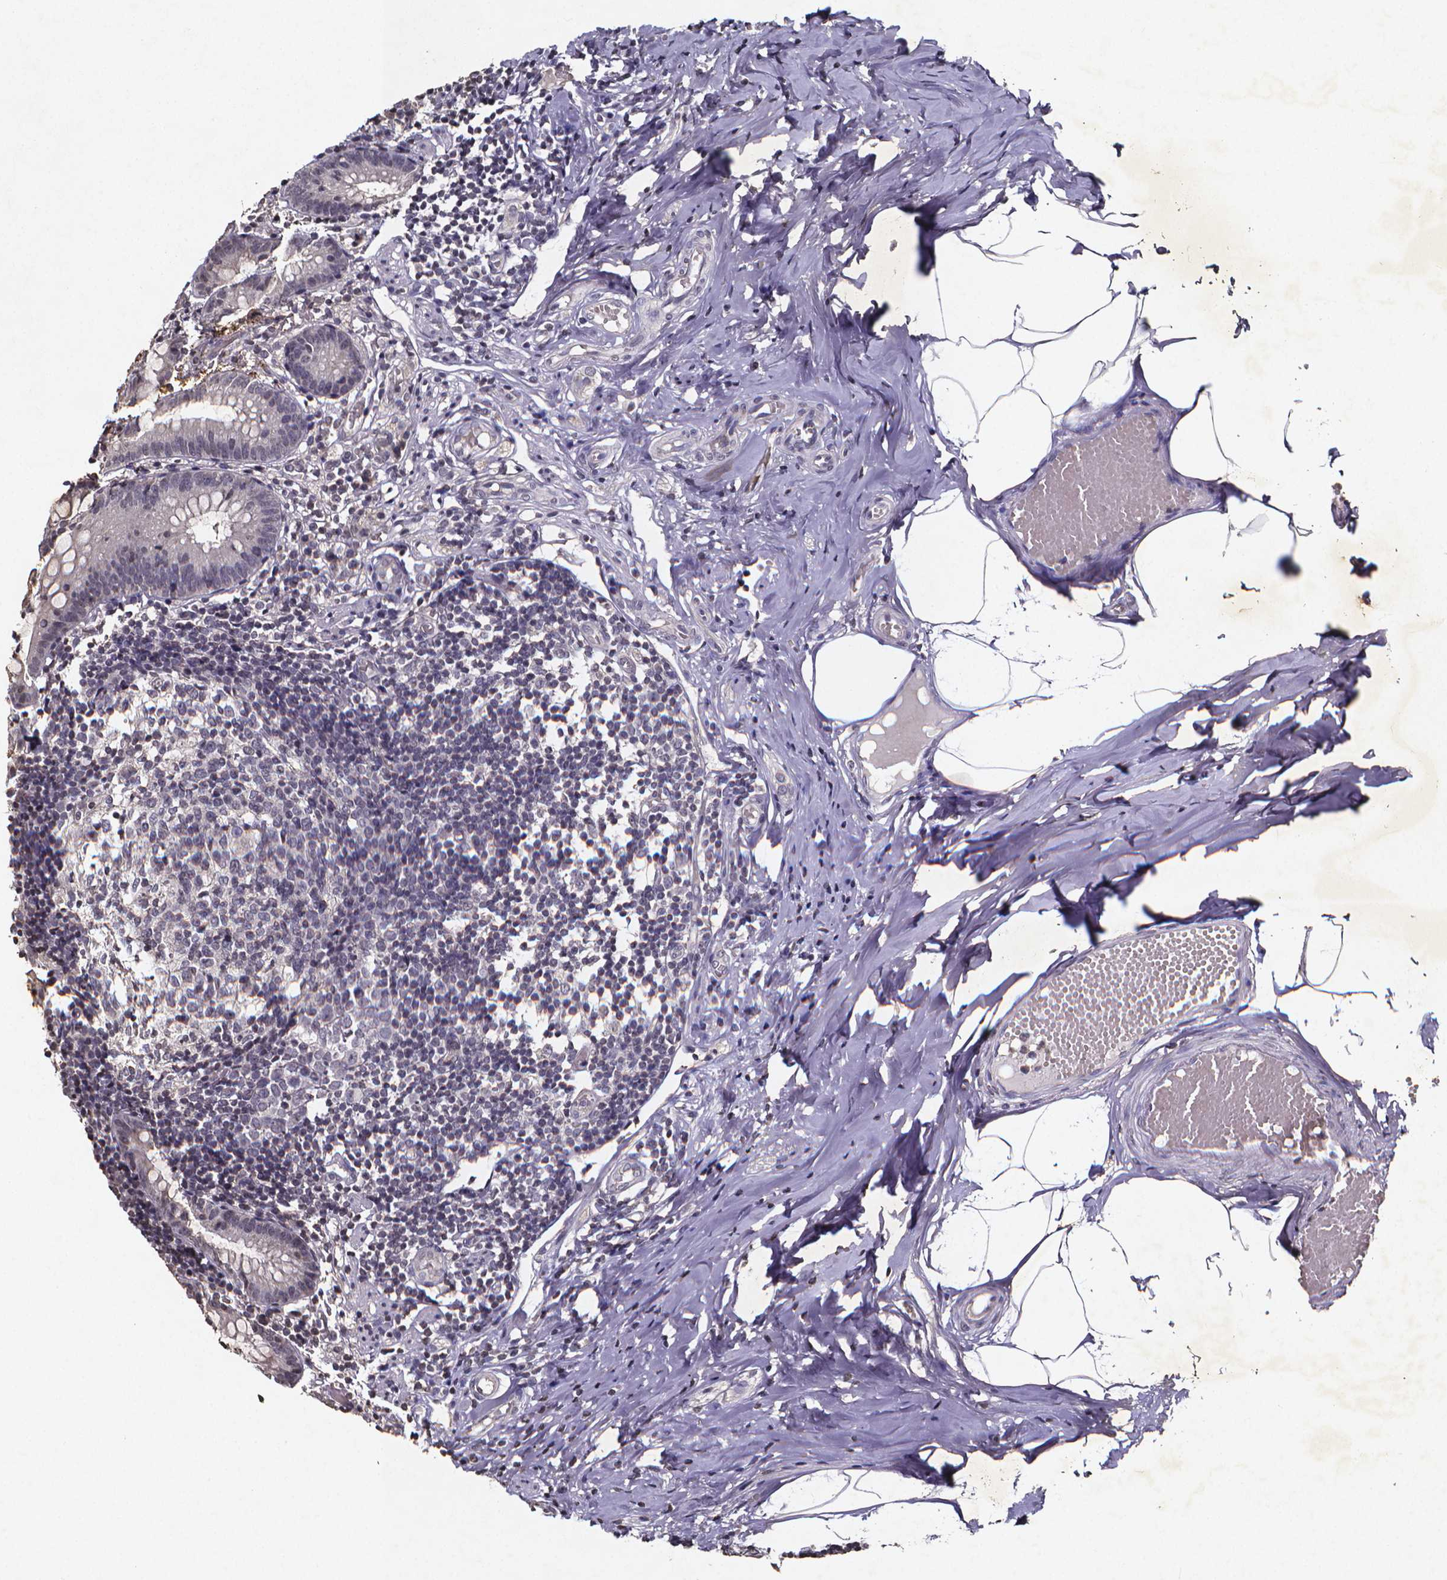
{"staining": {"intensity": "negative", "quantity": "none", "location": "none"}, "tissue": "appendix", "cell_type": "Glandular cells", "image_type": "normal", "snomed": [{"axis": "morphology", "description": "Normal tissue, NOS"}, {"axis": "topography", "description": "Appendix"}], "caption": "This is an immunohistochemistry histopathology image of normal human appendix. There is no positivity in glandular cells.", "gene": "TP73", "patient": {"sex": "female", "age": 32}}